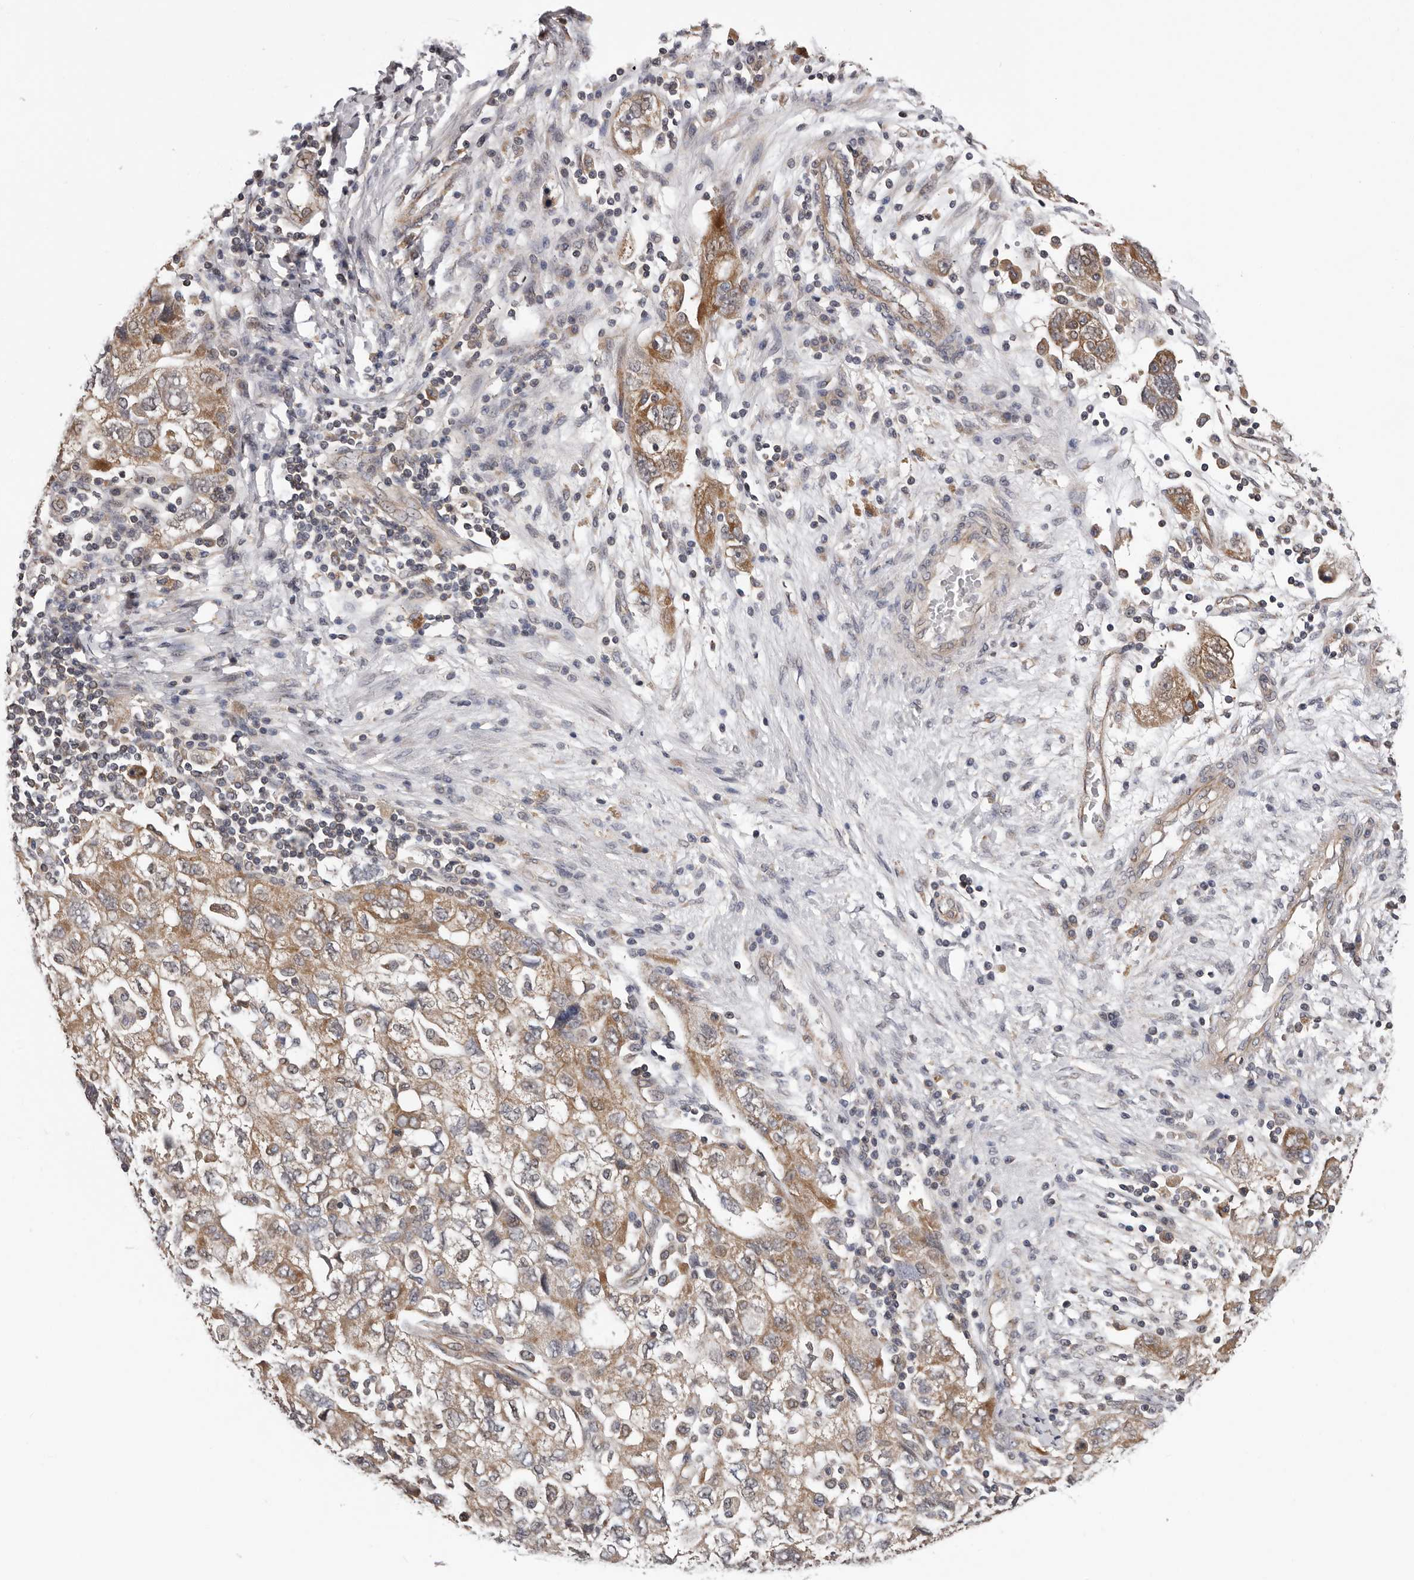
{"staining": {"intensity": "moderate", "quantity": "<25%", "location": "cytoplasmic/membranous"}, "tissue": "ovarian cancer", "cell_type": "Tumor cells", "image_type": "cancer", "snomed": [{"axis": "morphology", "description": "Carcinoma, NOS"}, {"axis": "morphology", "description": "Cystadenocarcinoma, serous, NOS"}, {"axis": "topography", "description": "Ovary"}], "caption": "The immunohistochemical stain labels moderate cytoplasmic/membranous positivity in tumor cells of carcinoma (ovarian) tissue. (brown staining indicates protein expression, while blue staining denotes nuclei).", "gene": "VPS37A", "patient": {"sex": "female", "age": 69}}